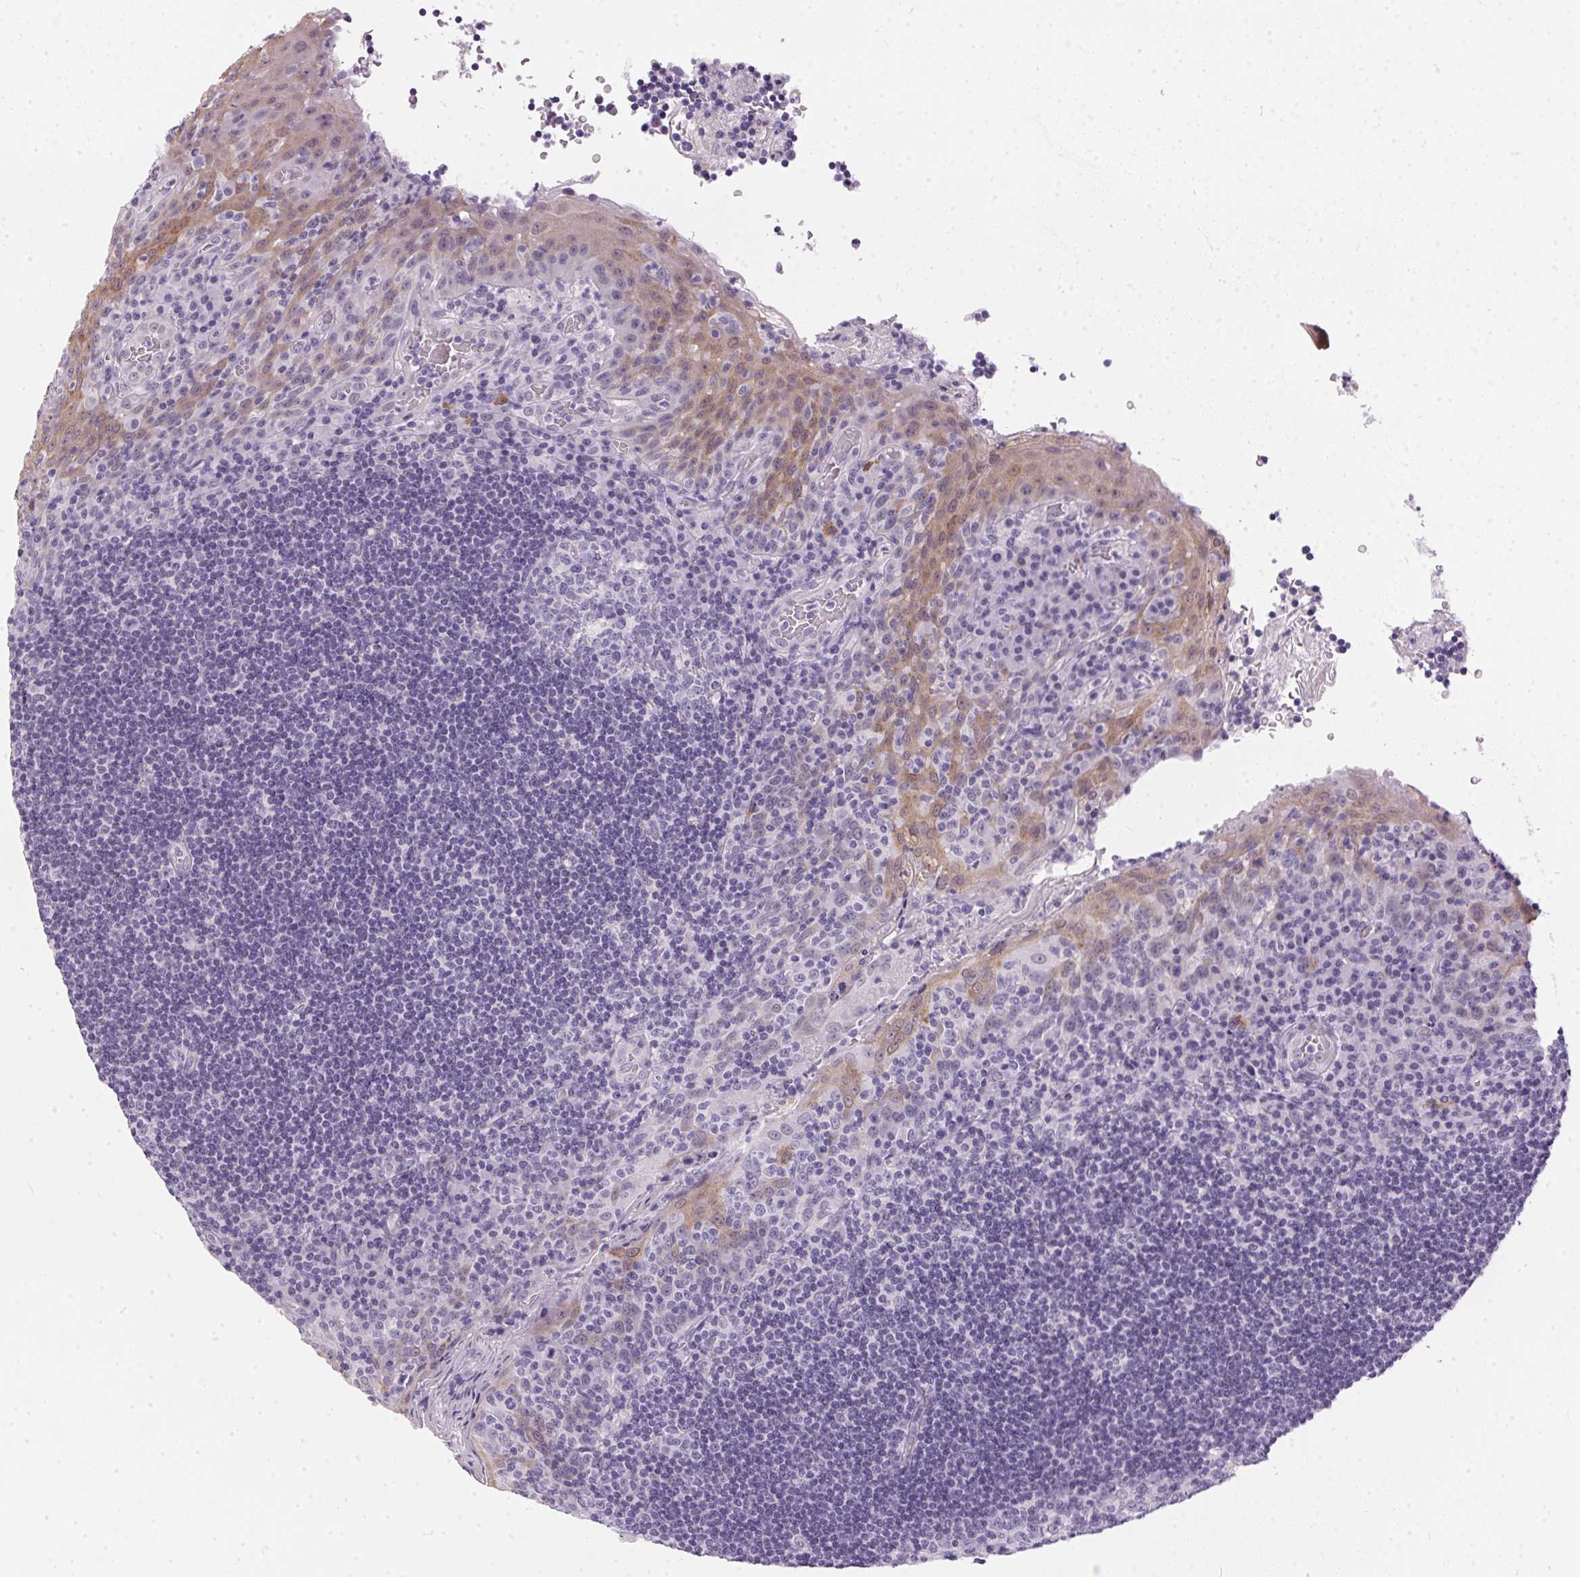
{"staining": {"intensity": "negative", "quantity": "none", "location": "none"}, "tissue": "tonsil", "cell_type": "Germinal center cells", "image_type": "normal", "snomed": [{"axis": "morphology", "description": "Normal tissue, NOS"}, {"axis": "topography", "description": "Tonsil"}], "caption": "Immunohistochemistry image of unremarkable tonsil: tonsil stained with DAB displays no significant protein expression in germinal center cells.", "gene": "GBP6", "patient": {"sex": "male", "age": 17}}